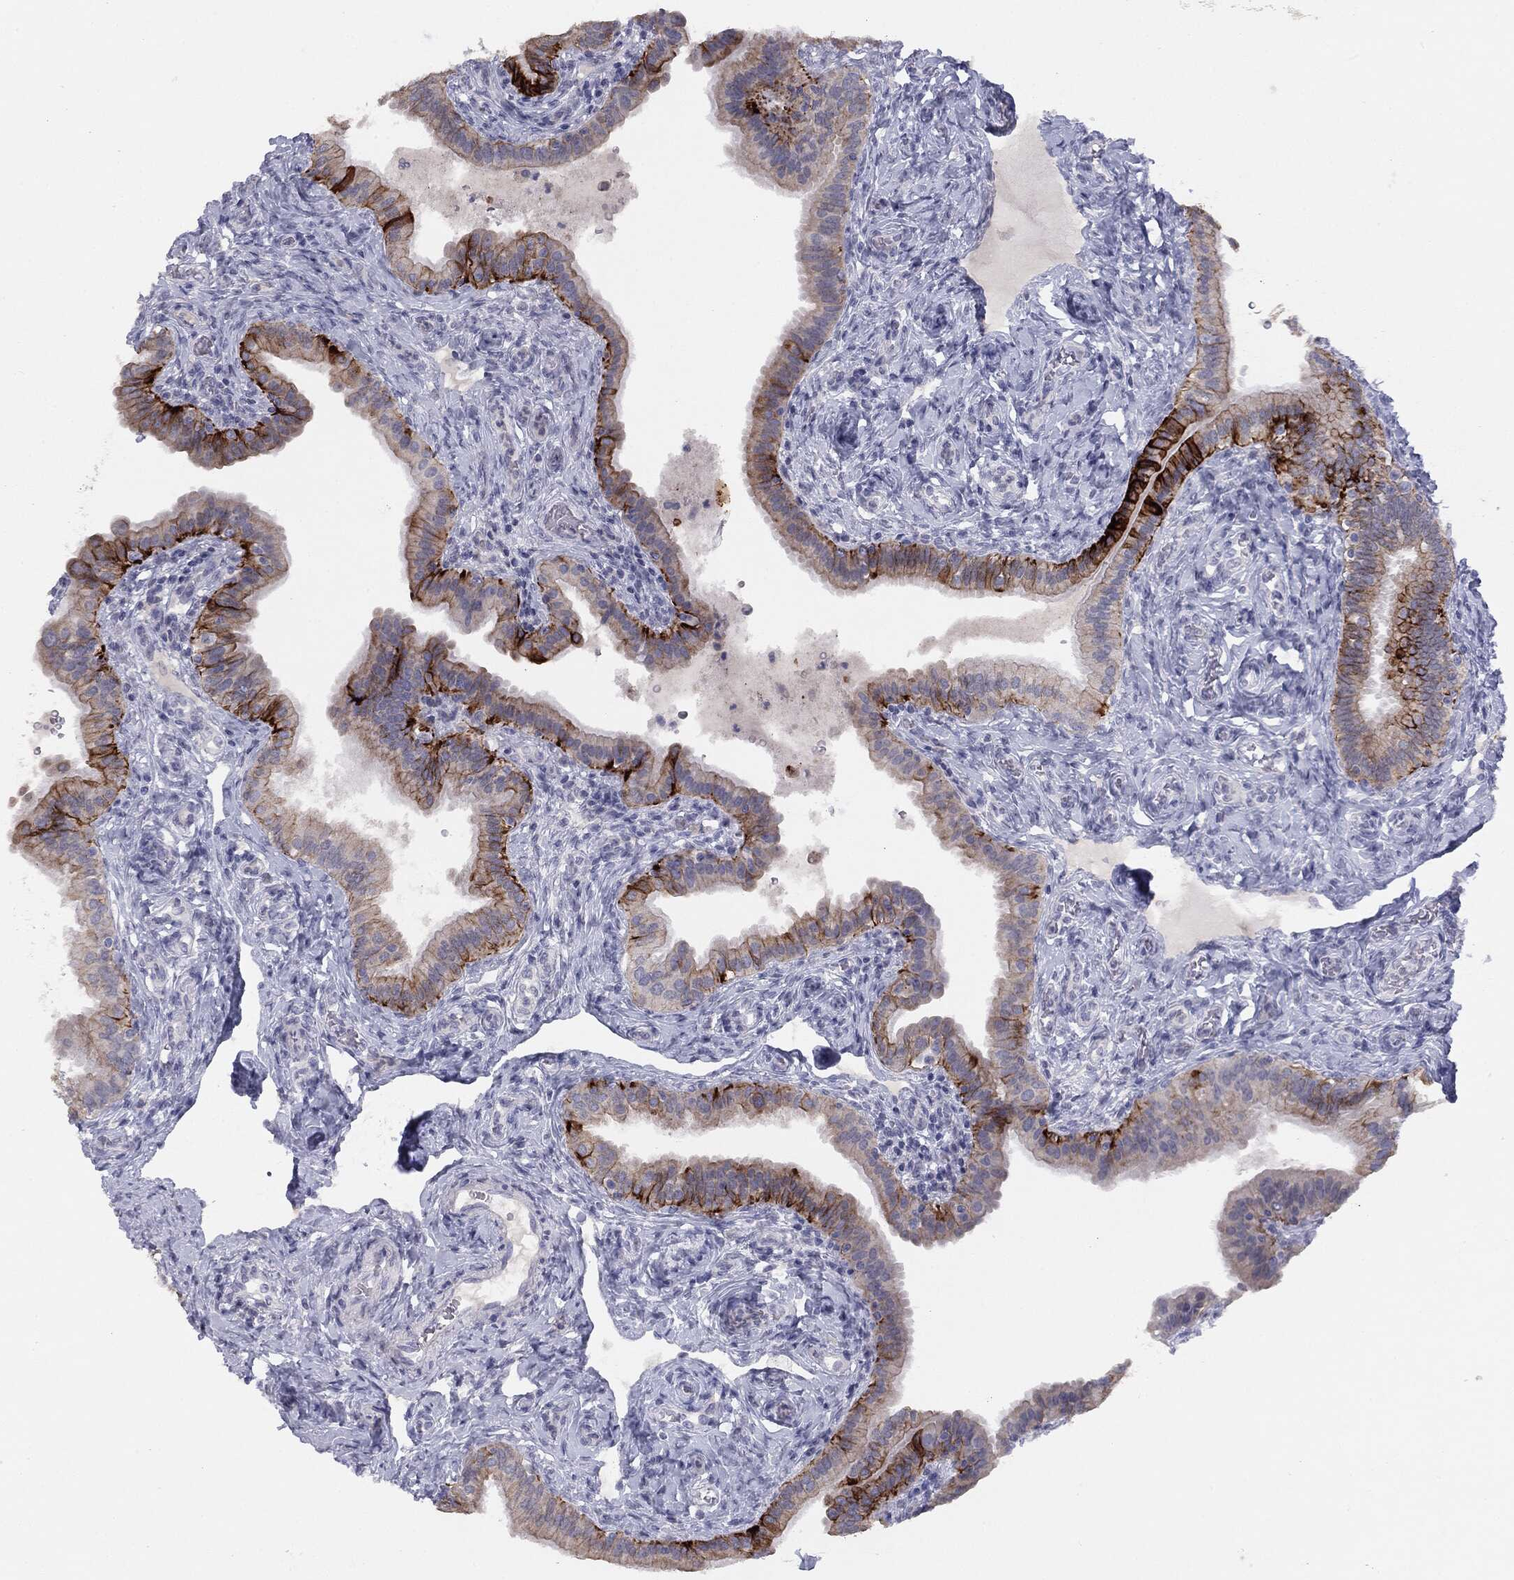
{"staining": {"intensity": "strong", "quantity": "25%-75%", "location": "cytoplasmic/membranous"}, "tissue": "fallopian tube", "cell_type": "Glandular cells", "image_type": "normal", "snomed": [{"axis": "morphology", "description": "Normal tissue, NOS"}, {"axis": "topography", "description": "Fallopian tube"}], "caption": "Protein expression analysis of unremarkable fallopian tube shows strong cytoplasmic/membranous expression in approximately 25%-75% of glandular cells. The staining is performed using DAB (3,3'-diaminobenzidine) brown chromogen to label protein expression. The nuclei are counter-stained blue using hematoxylin.", "gene": "MUC1", "patient": {"sex": "female", "age": 41}}